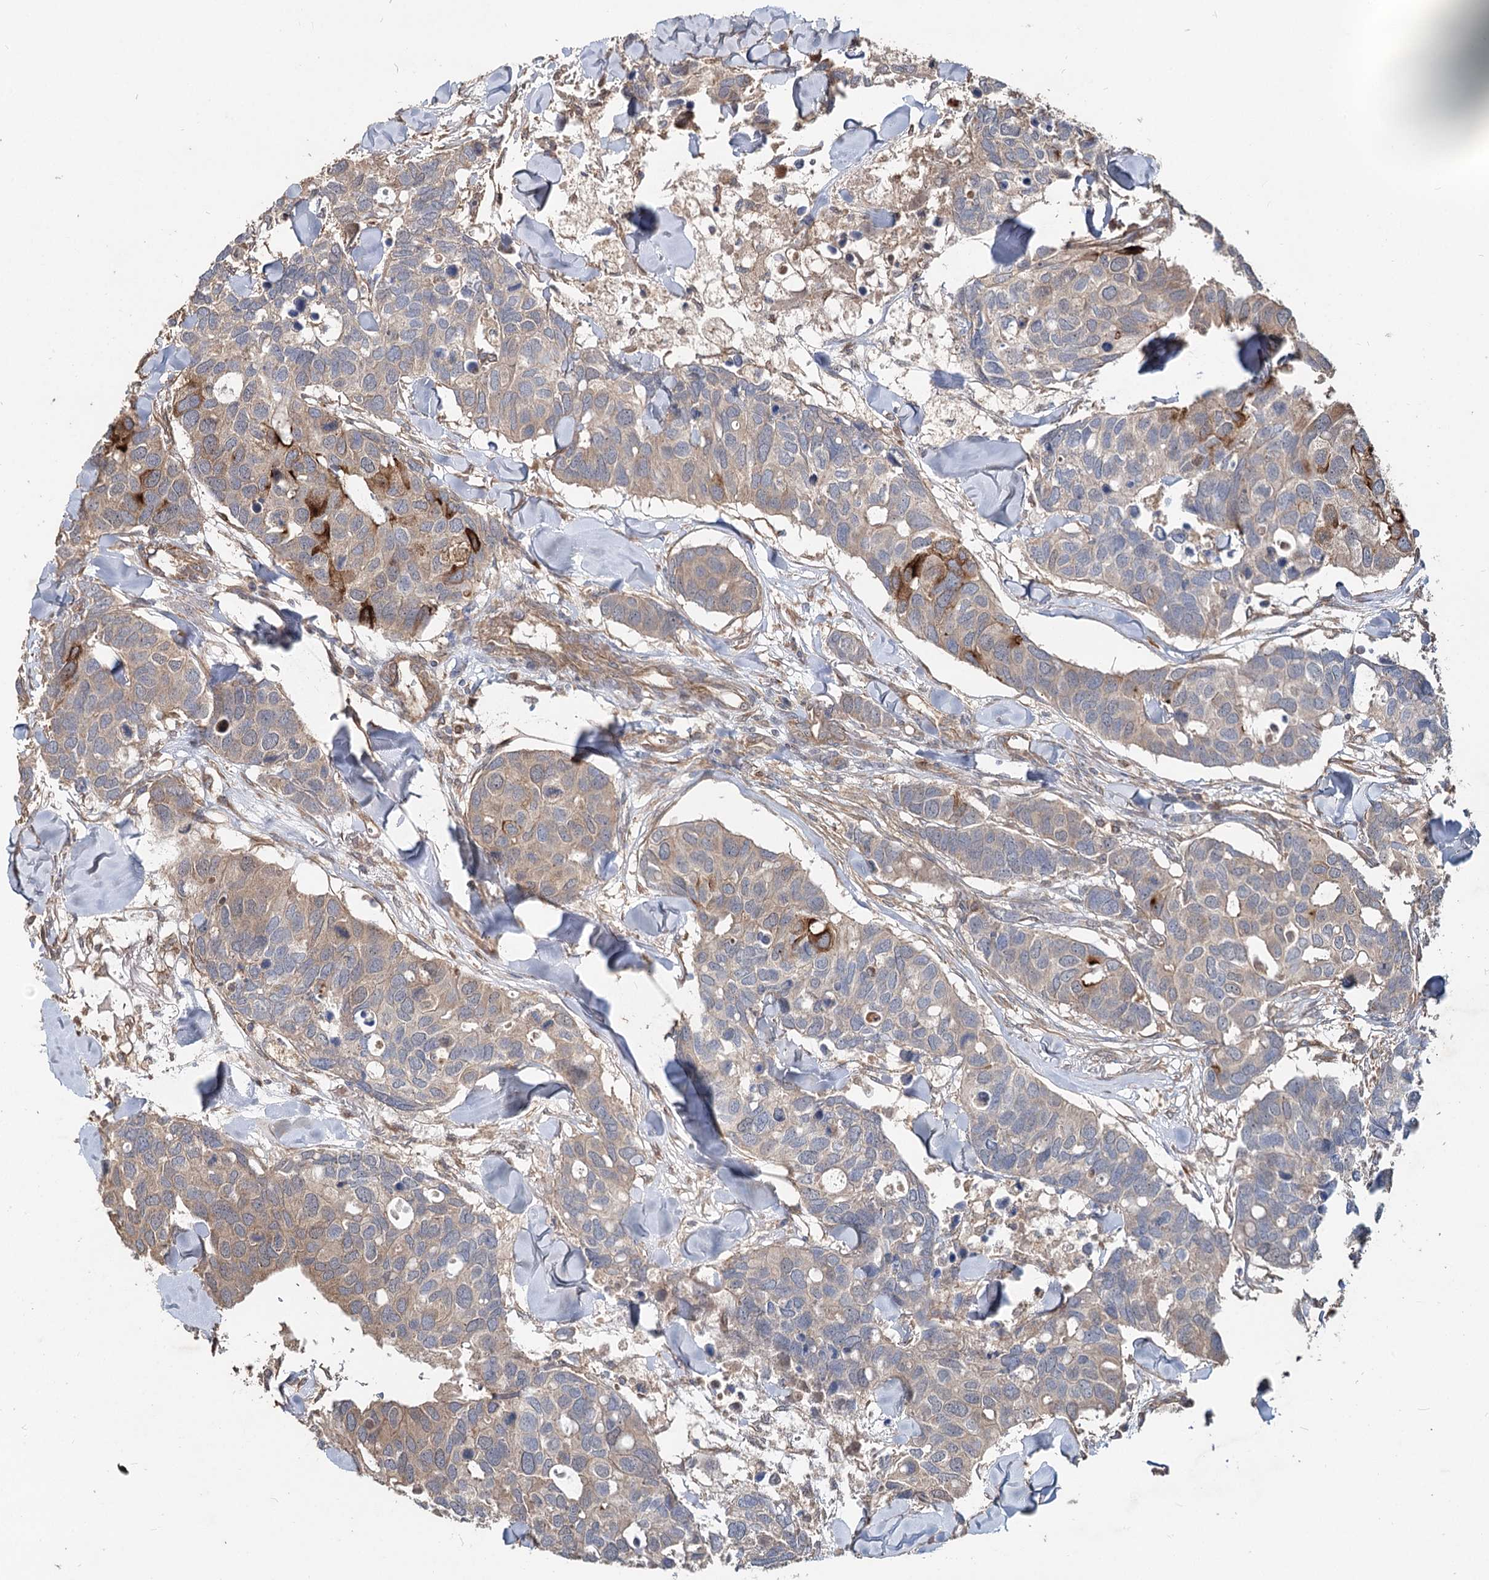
{"staining": {"intensity": "moderate", "quantity": "<25%", "location": "cytoplasmic/membranous"}, "tissue": "breast cancer", "cell_type": "Tumor cells", "image_type": "cancer", "snomed": [{"axis": "morphology", "description": "Duct carcinoma"}, {"axis": "topography", "description": "Breast"}], "caption": "Protein staining of breast invasive ductal carcinoma tissue demonstrates moderate cytoplasmic/membranous expression in about <25% of tumor cells.", "gene": "SPART", "patient": {"sex": "female", "age": 83}}